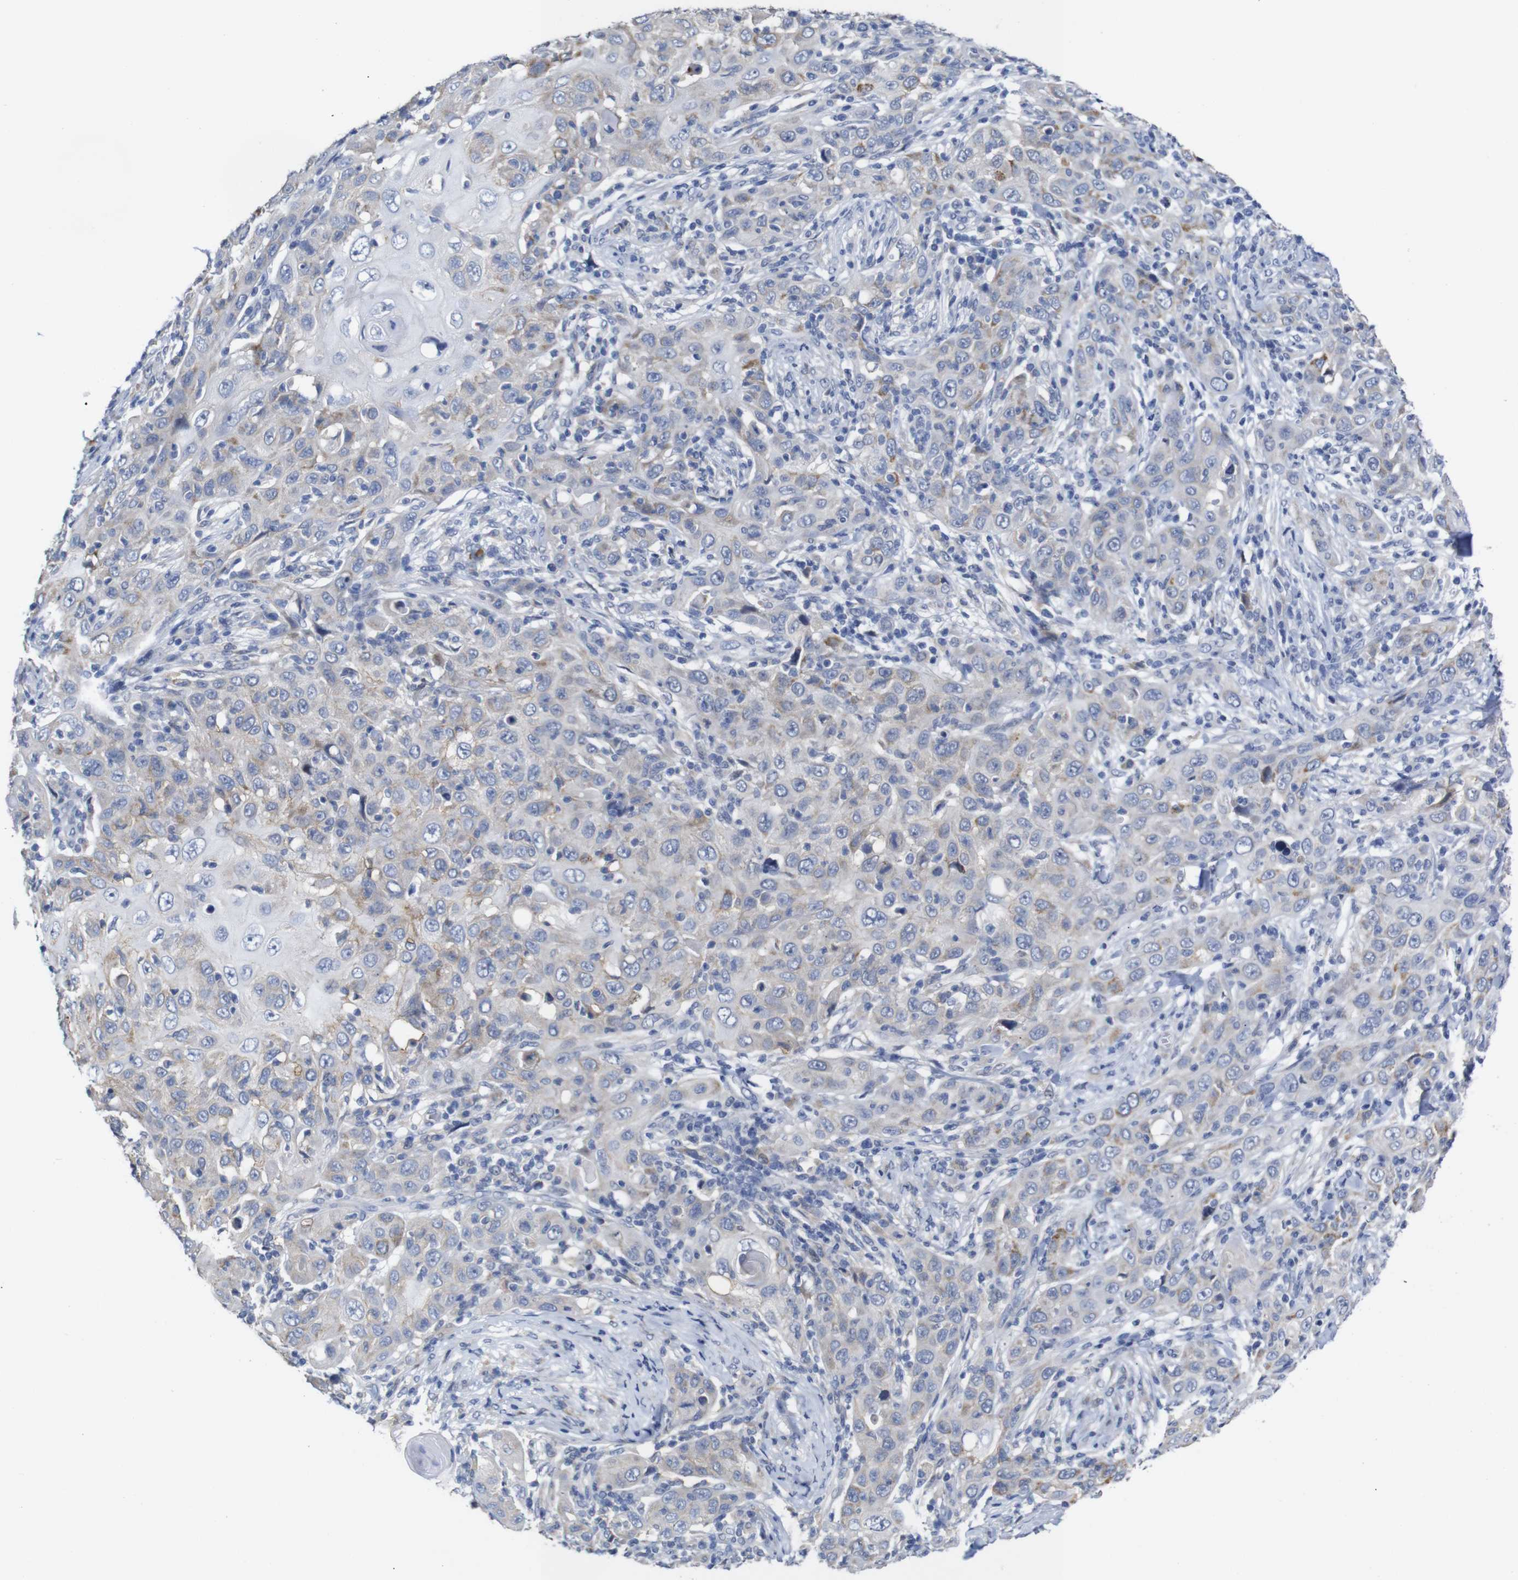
{"staining": {"intensity": "weak", "quantity": "<25%", "location": "cytoplasmic/membranous"}, "tissue": "skin cancer", "cell_type": "Tumor cells", "image_type": "cancer", "snomed": [{"axis": "morphology", "description": "Squamous cell carcinoma, NOS"}, {"axis": "topography", "description": "Skin"}], "caption": "IHC histopathology image of neoplastic tissue: squamous cell carcinoma (skin) stained with DAB (3,3'-diaminobenzidine) exhibits no significant protein expression in tumor cells.", "gene": "TCEAL9", "patient": {"sex": "female", "age": 88}}